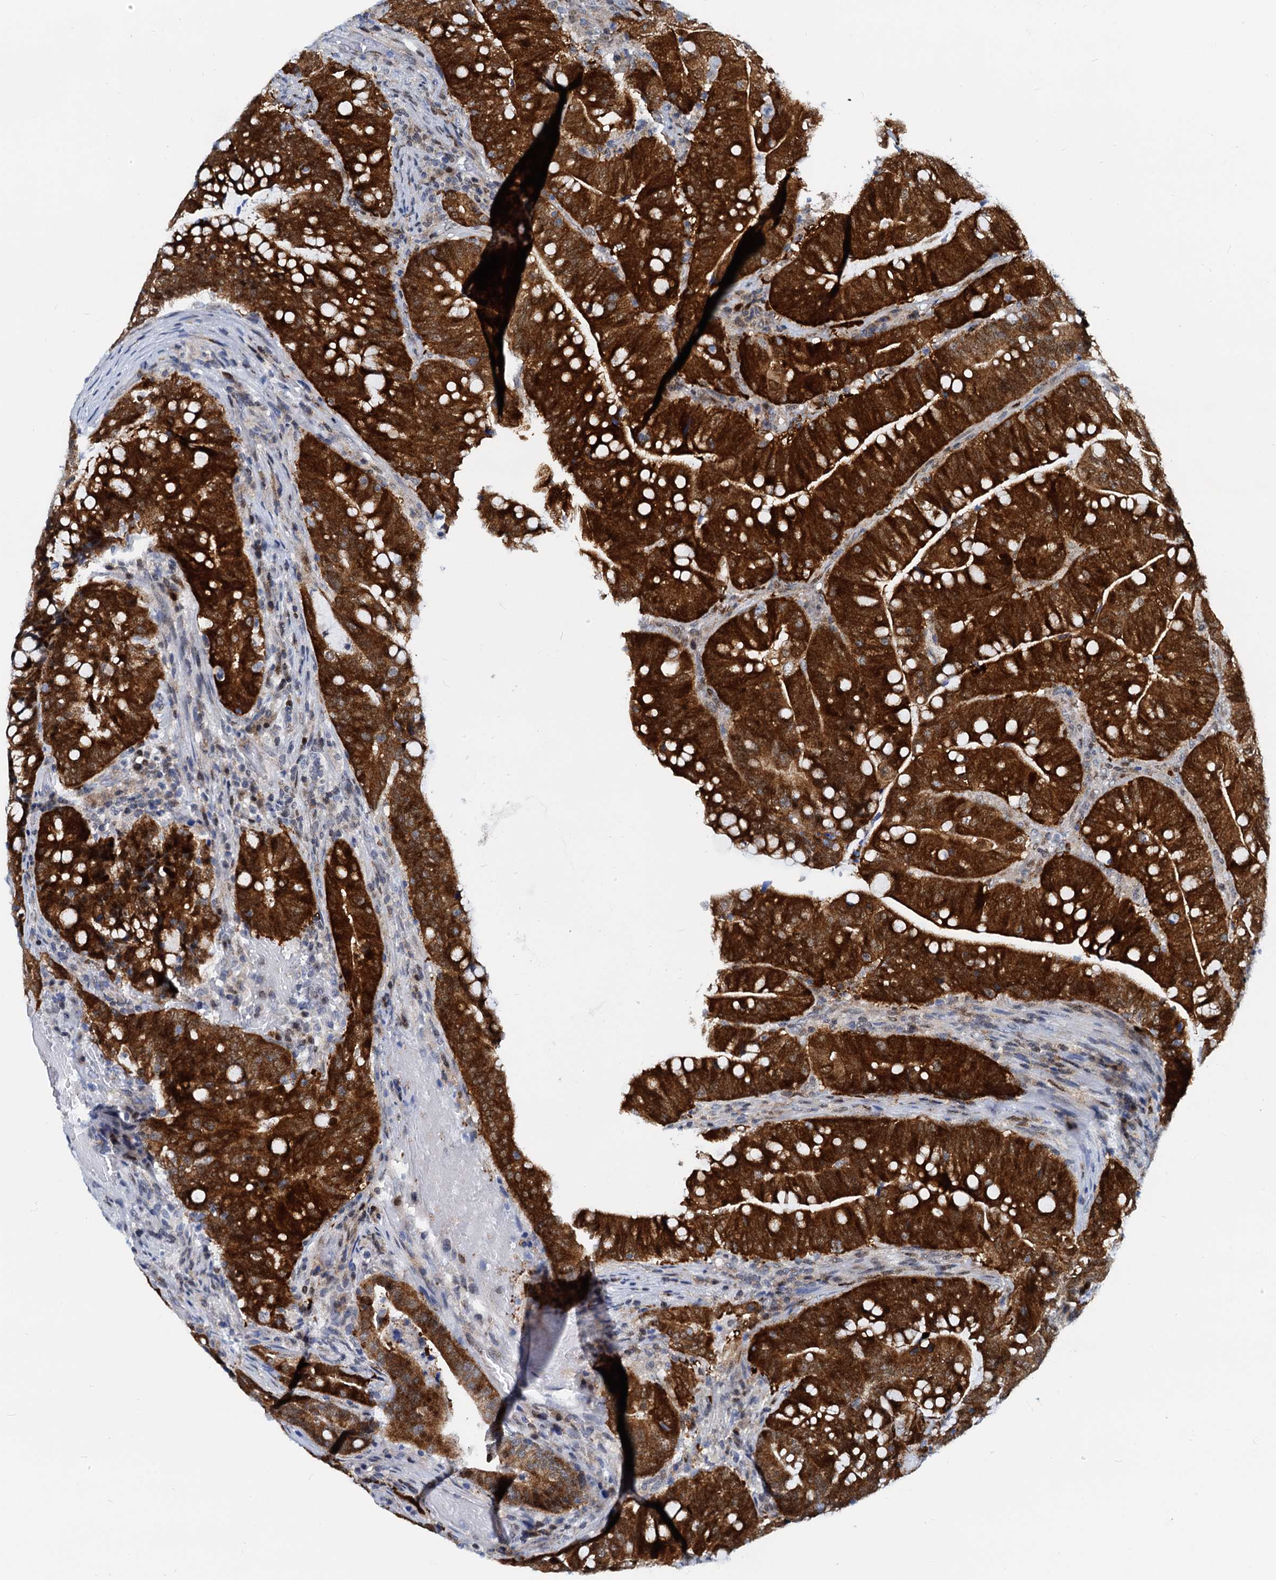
{"staining": {"intensity": "strong", "quantity": ">75%", "location": "cytoplasmic/membranous,nuclear"}, "tissue": "colorectal cancer", "cell_type": "Tumor cells", "image_type": "cancer", "snomed": [{"axis": "morphology", "description": "Normal tissue, NOS"}, {"axis": "morphology", "description": "Adenocarcinoma, NOS"}, {"axis": "topography", "description": "Colon"}], "caption": "Immunohistochemical staining of human colorectal cancer exhibits strong cytoplasmic/membranous and nuclear protein staining in about >75% of tumor cells. (brown staining indicates protein expression, while blue staining denotes nuclei).", "gene": "PTGES3", "patient": {"sex": "female", "age": 66}}